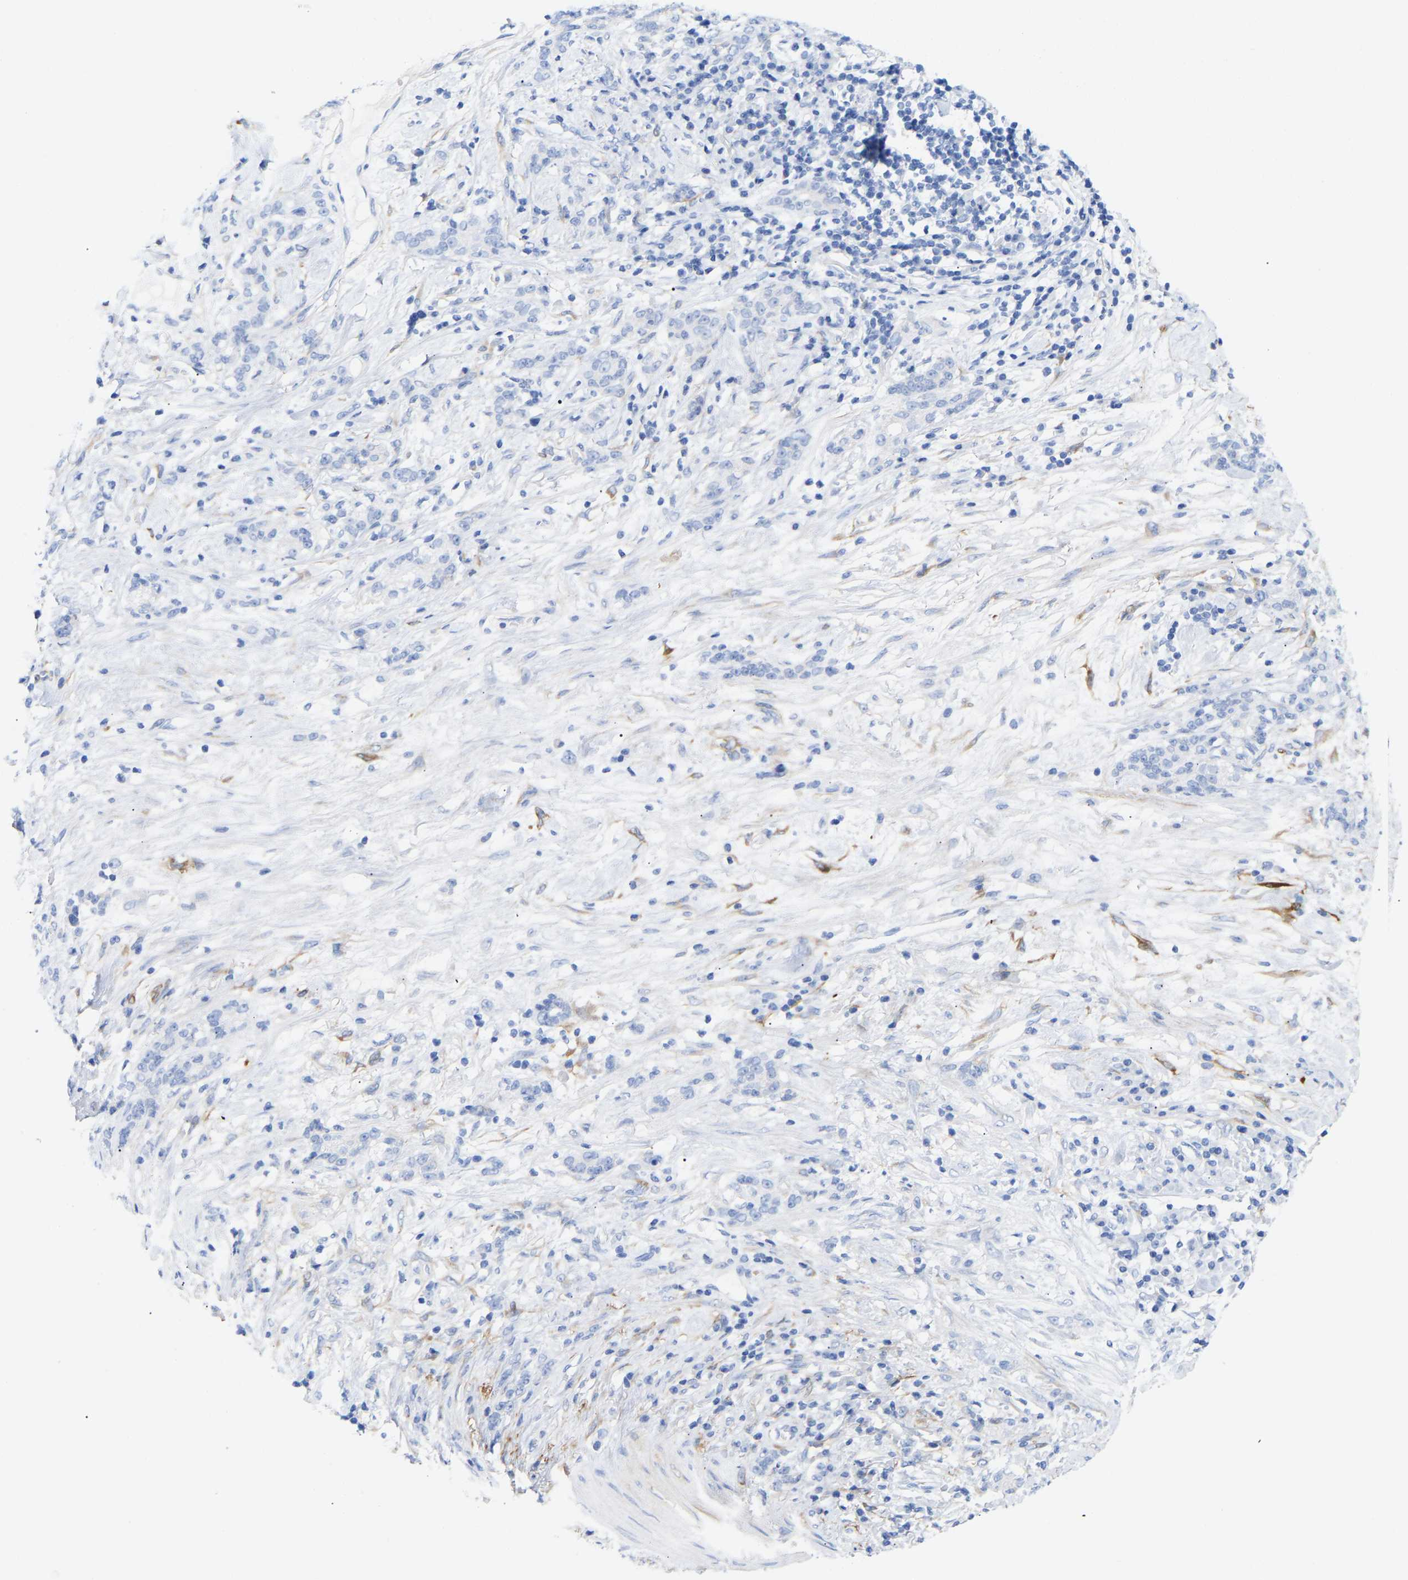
{"staining": {"intensity": "negative", "quantity": "none", "location": "none"}, "tissue": "stomach cancer", "cell_type": "Tumor cells", "image_type": "cancer", "snomed": [{"axis": "morphology", "description": "Adenocarcinoma, NOS"}, {"axis": "topography", "description": "Stomach, lower"}], "caption": "This is an IHC micrograph of adenocarcinoma (stomach). There is no expression in tumor cells.", "gene": "AMPH", "patient": {"sex": "male", "age": 88}}